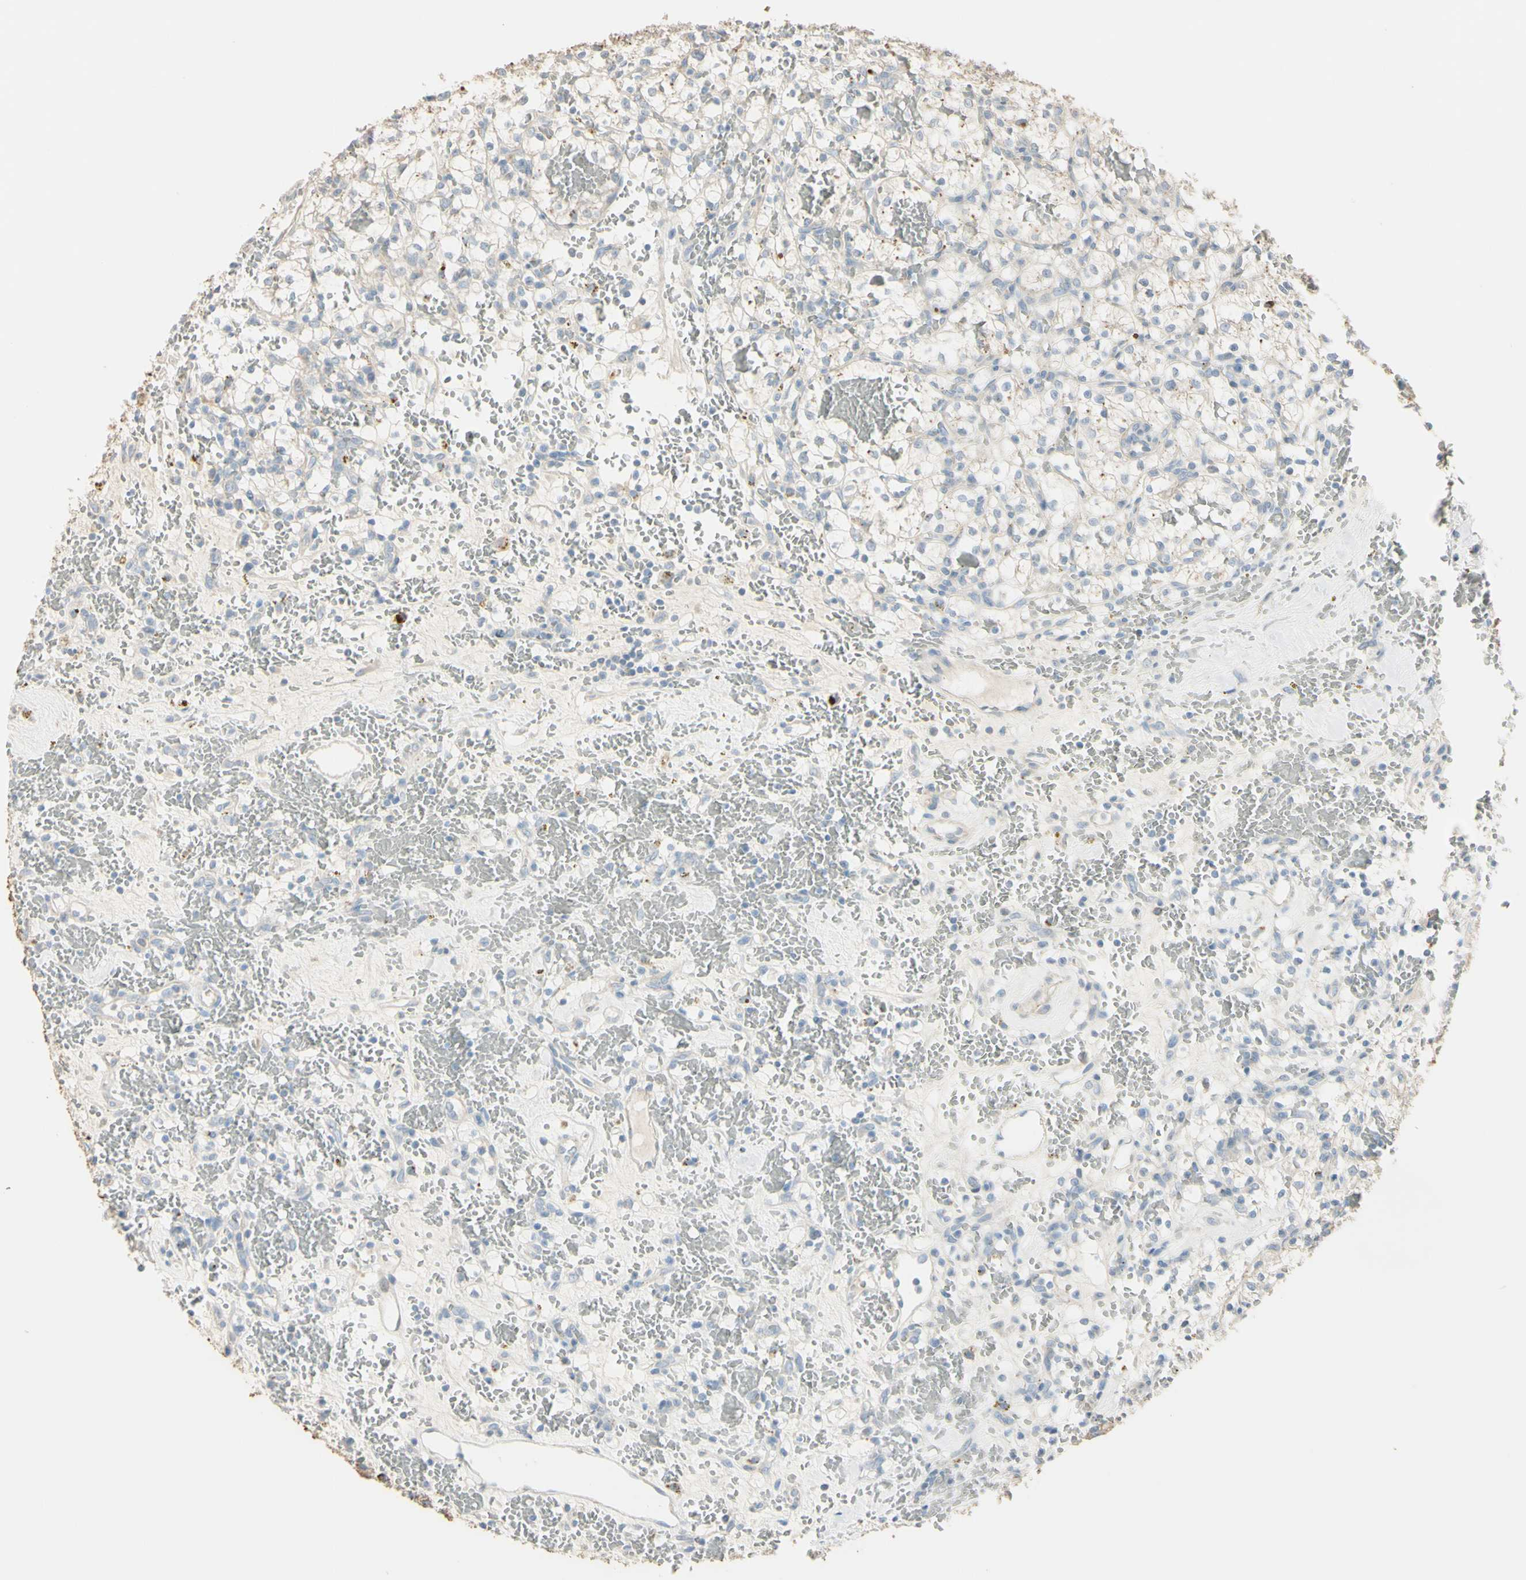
{"staining": {"intensity": "negative", "quantity": "none", "location": "none"}, "tissue": "renal cancer", "cell_type": "Tumor cells", "image_type": "cancer", "snomed": [{"axis": "morphology", "description": "Adenocarcinoma, NOS"}, {"axis": "topography", "description": "Kidney"}], "caption": "There is no significant expression in tumor cells of adenocarcinoma (renal). (DAB (3,3'-diaminobenzidine) immunohistochemistry (IHC) with hematoxylin counter stain).", "gene": "ANGPTL1", "patient": {"sex": "female", "age": 60}}